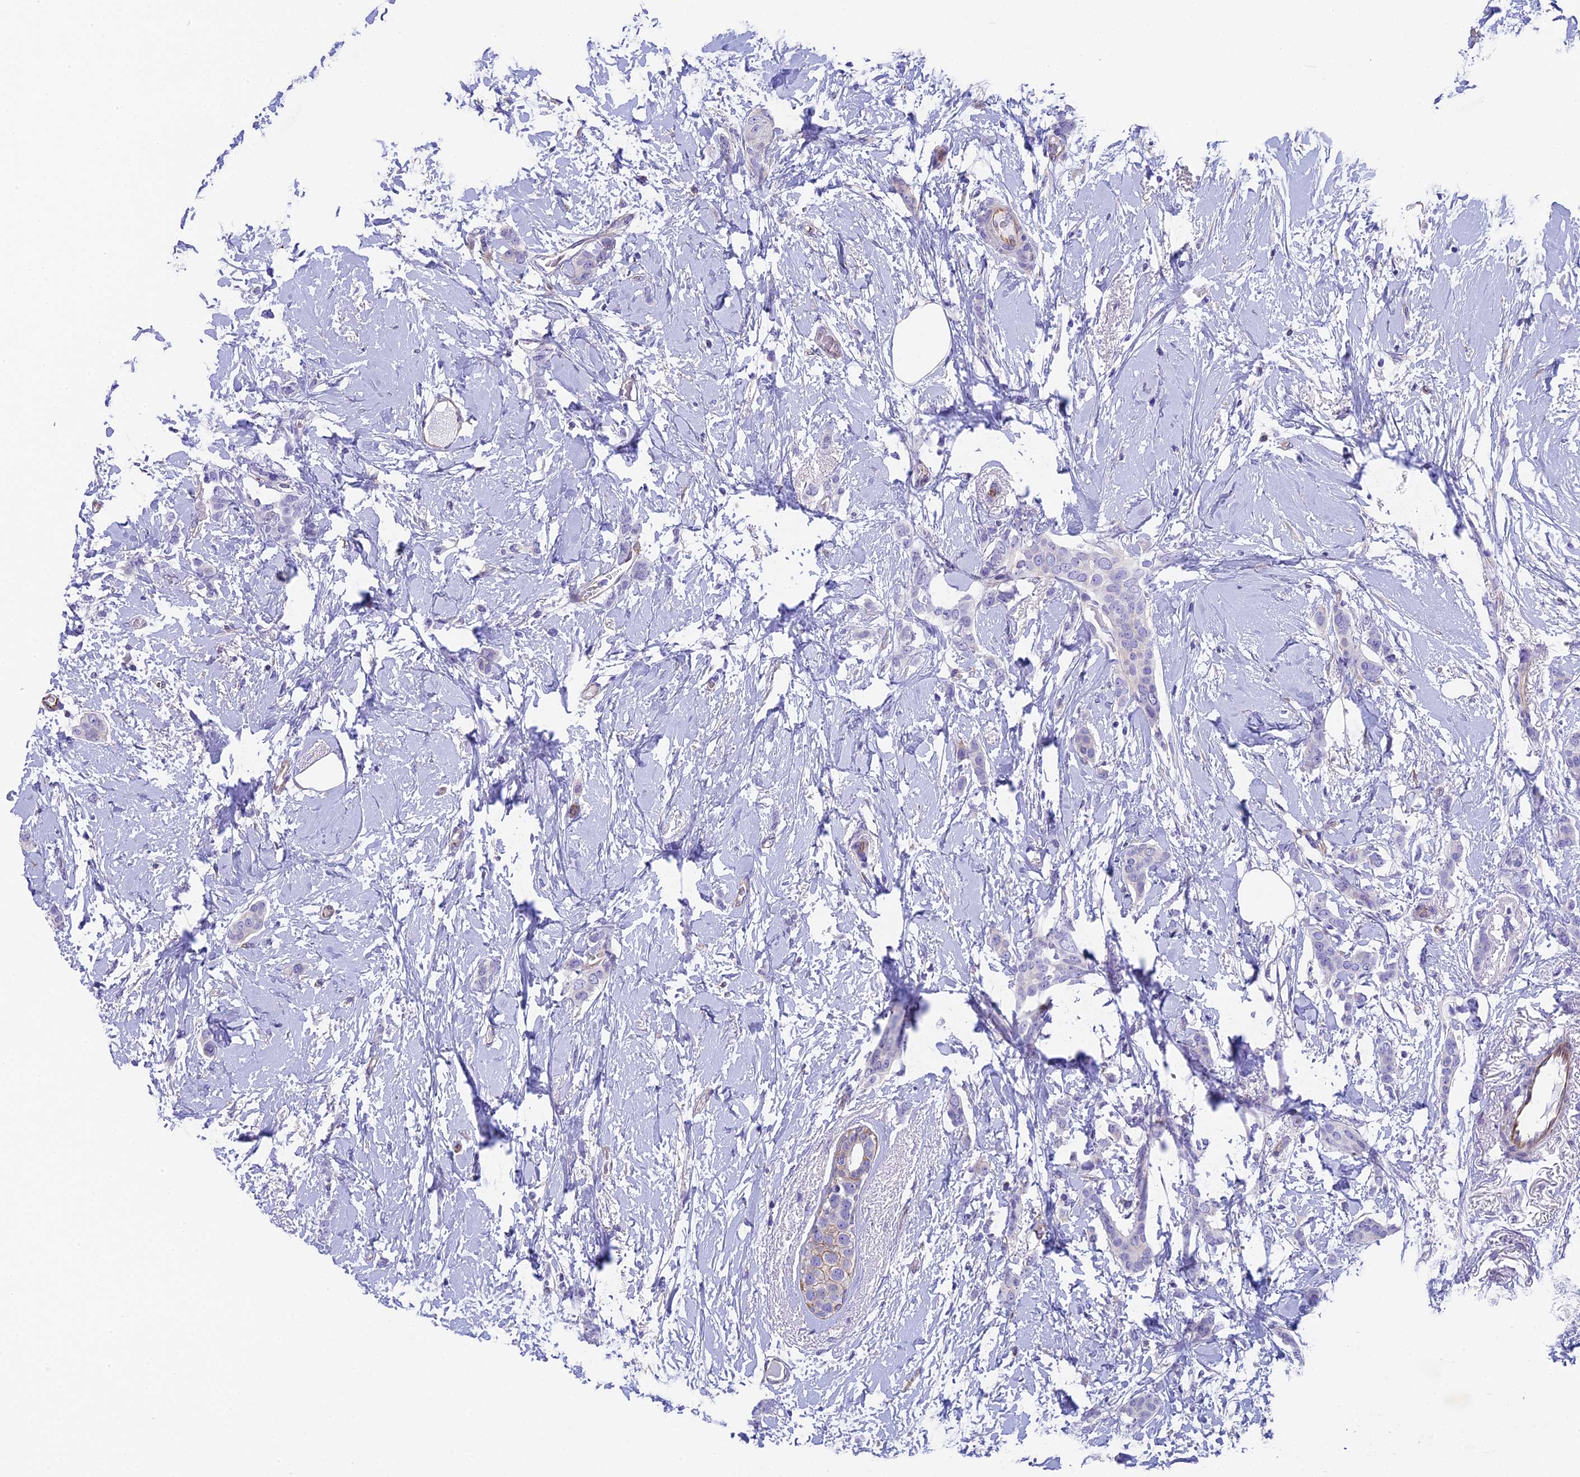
{"staining": {"intensity": "negative", "quantity": "none", "location": "none"}, "tissue": "breast cancer", "cell_type": "Tumor cells", "image_type": "cancer", "snomed": [{"axis": "morphology", "description": "Duct carcinoma"}, {"axis": "topography", "description": "Breast"}], "caption": "A histopathology image of breast cancer (infiltrating ductal carcinoma) stained for a protein reveals no brown staining in tumor cells.", "gene": "TACSTD2", "patient": {"sex": "female", "age": 72}}